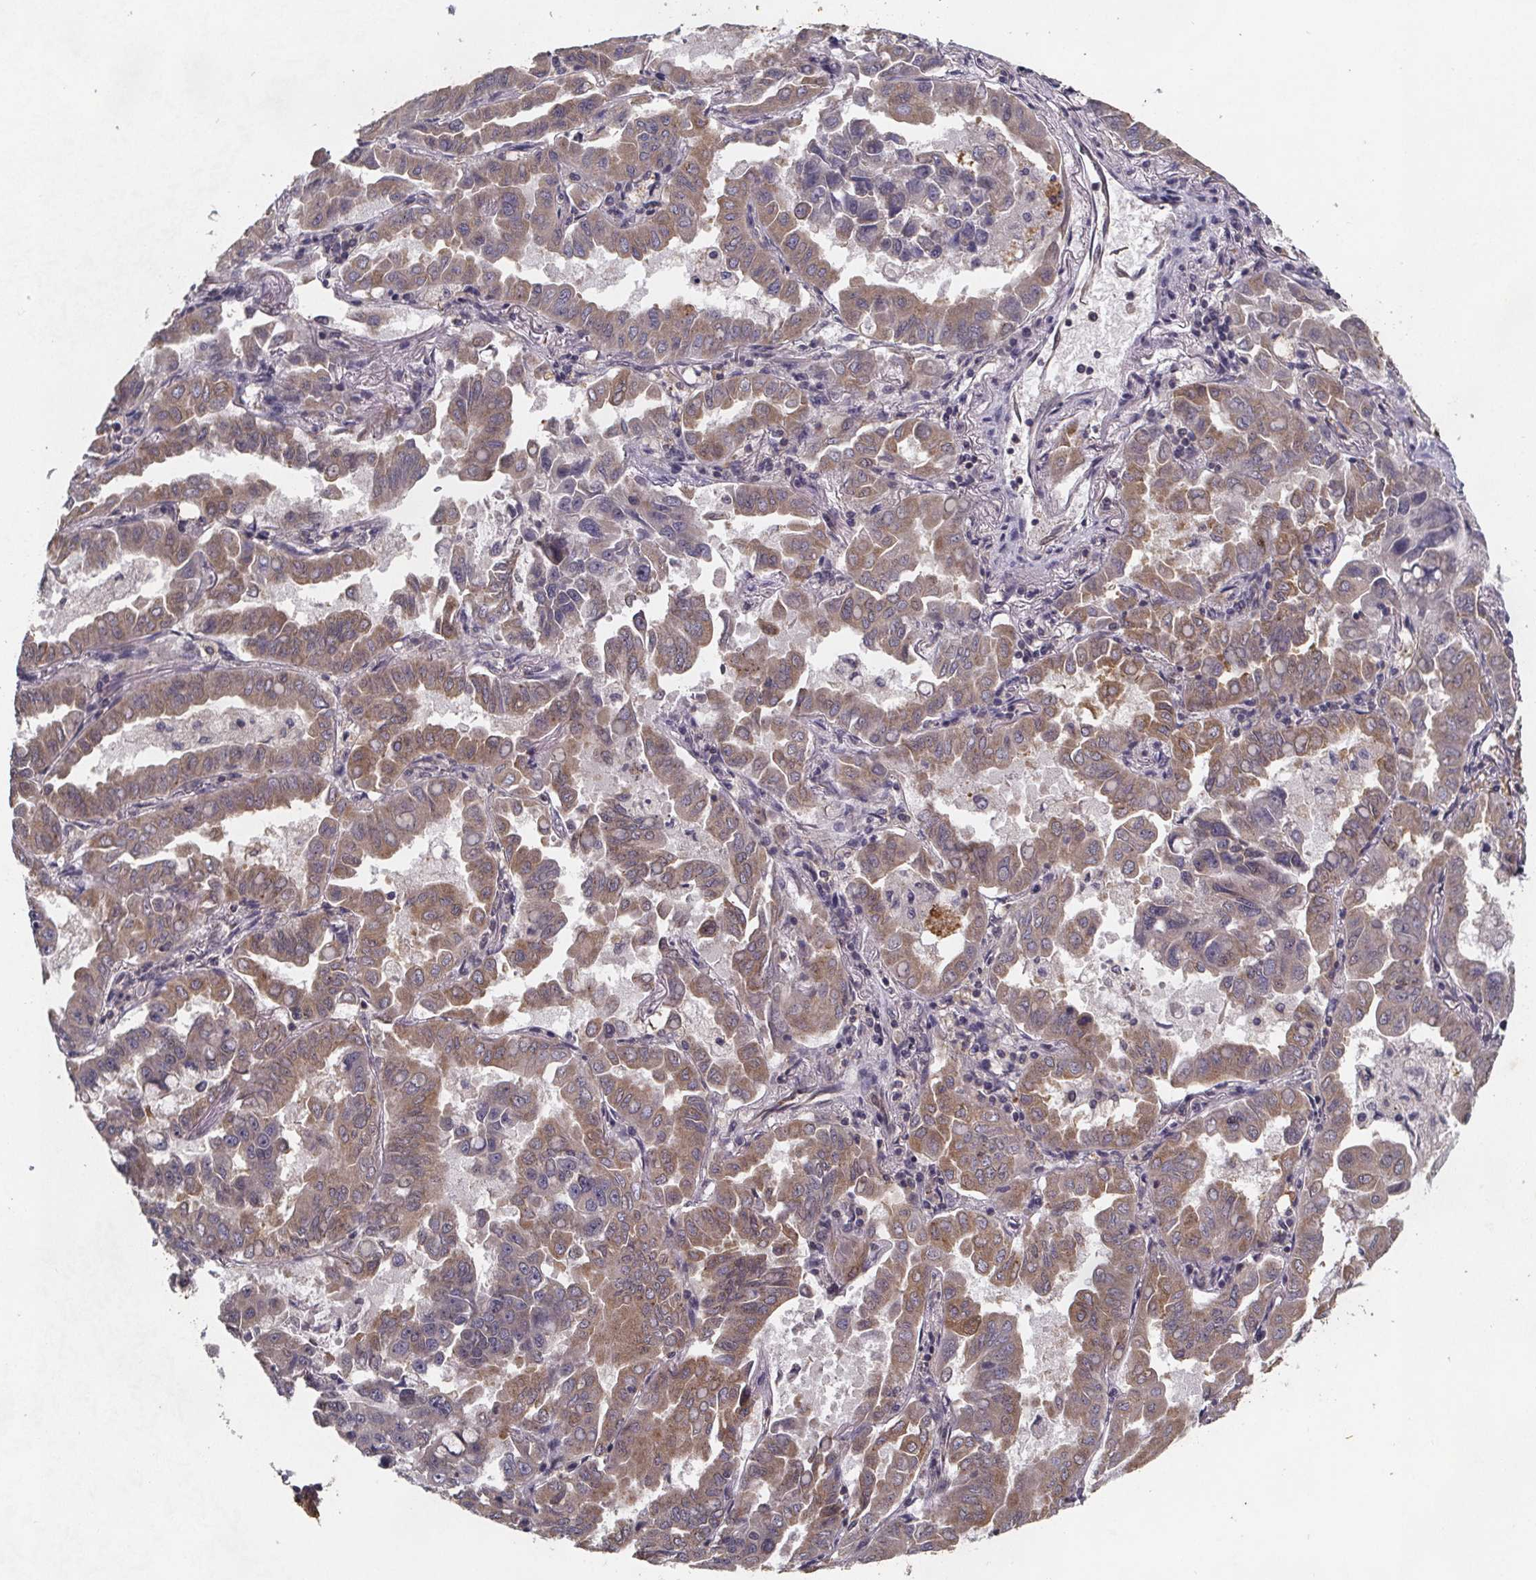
{"staining": {"intensity": "moderate", "quantity": ">75%", "location": "cytoplasmic/membranous"}, "tissue": "lung cancer", "cell_type": "Tumor cells", "image_type": "cancer", "snomed": [{"axis": "morphology", "description": "Adenocarcinoma, NOS"}, {"axis": "topography", "description": "Lung"}], "caption": "The image demonstrates immunohistochemical staining of lung adenocarcinoma. There is moderate cytoplasmic/membranous staining is identified in about >75% of tumor cells.", "gene": "PIERCE2", "patient": {"sex": "male", "age": 64}}